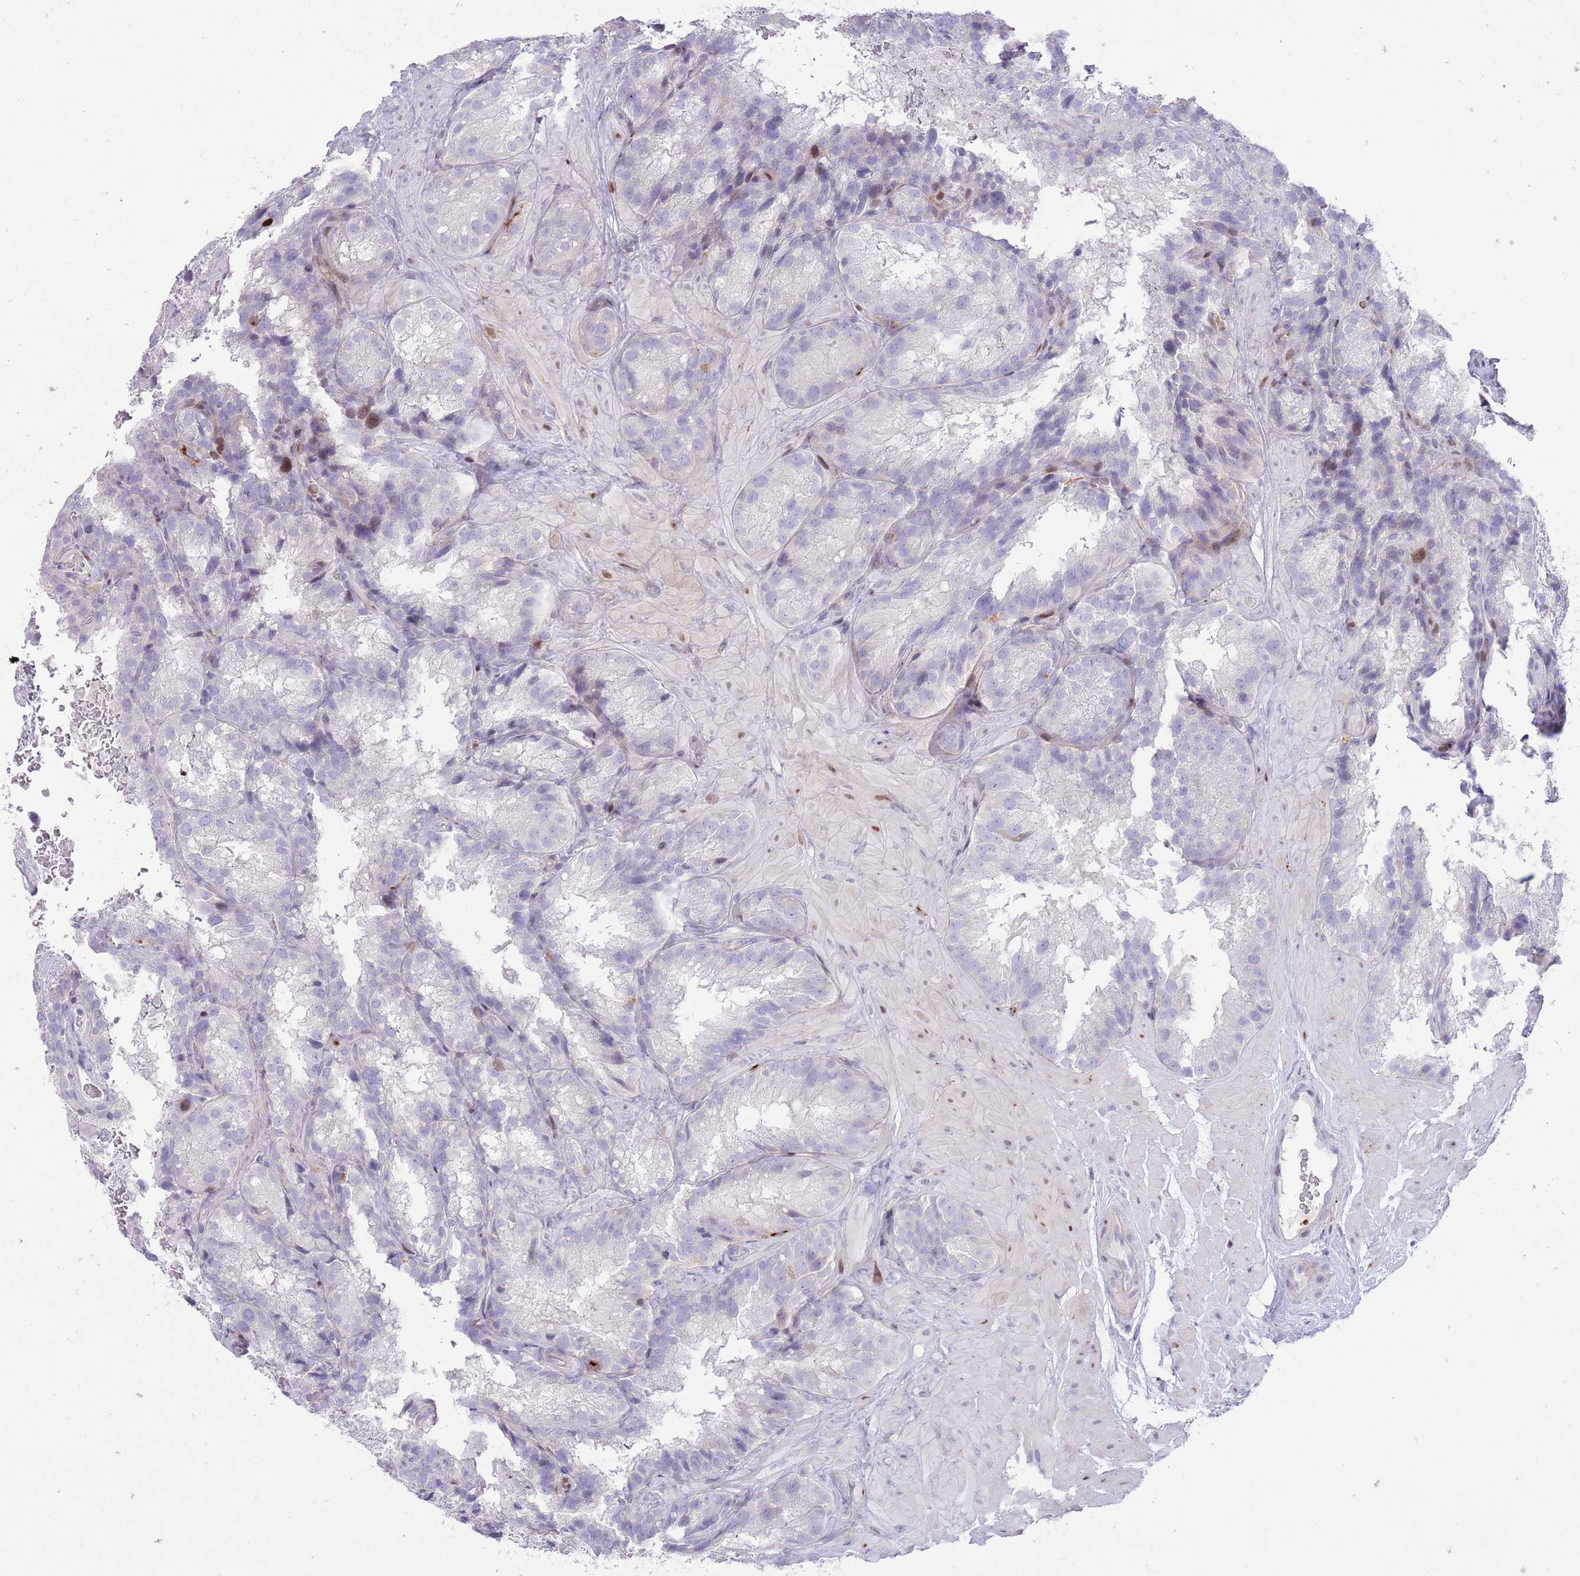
{"staining": {"intensity": "moderate", "quantity": "<25%", "location": "nuclear"}, "tissue": "seminal vesicle", "cell_type": "Glandular cells", "image_type": "normal", "snomed": [{"axis": "morphology", "description": "Normal tissue, NOS"}, {"axis": "topography", "description": "Seminal veicle"}], "caption": "This photomicrograph demonstrates benign seminal vesicle stained with immunohistochemistry (IHC) to label a protein in brown. The nuclear of glandular cells show moderate positivity for the protein. Nuclei are counter-stained blue.", "gene": "ANO8", "patient": {"sex": "male", "age": 58}}